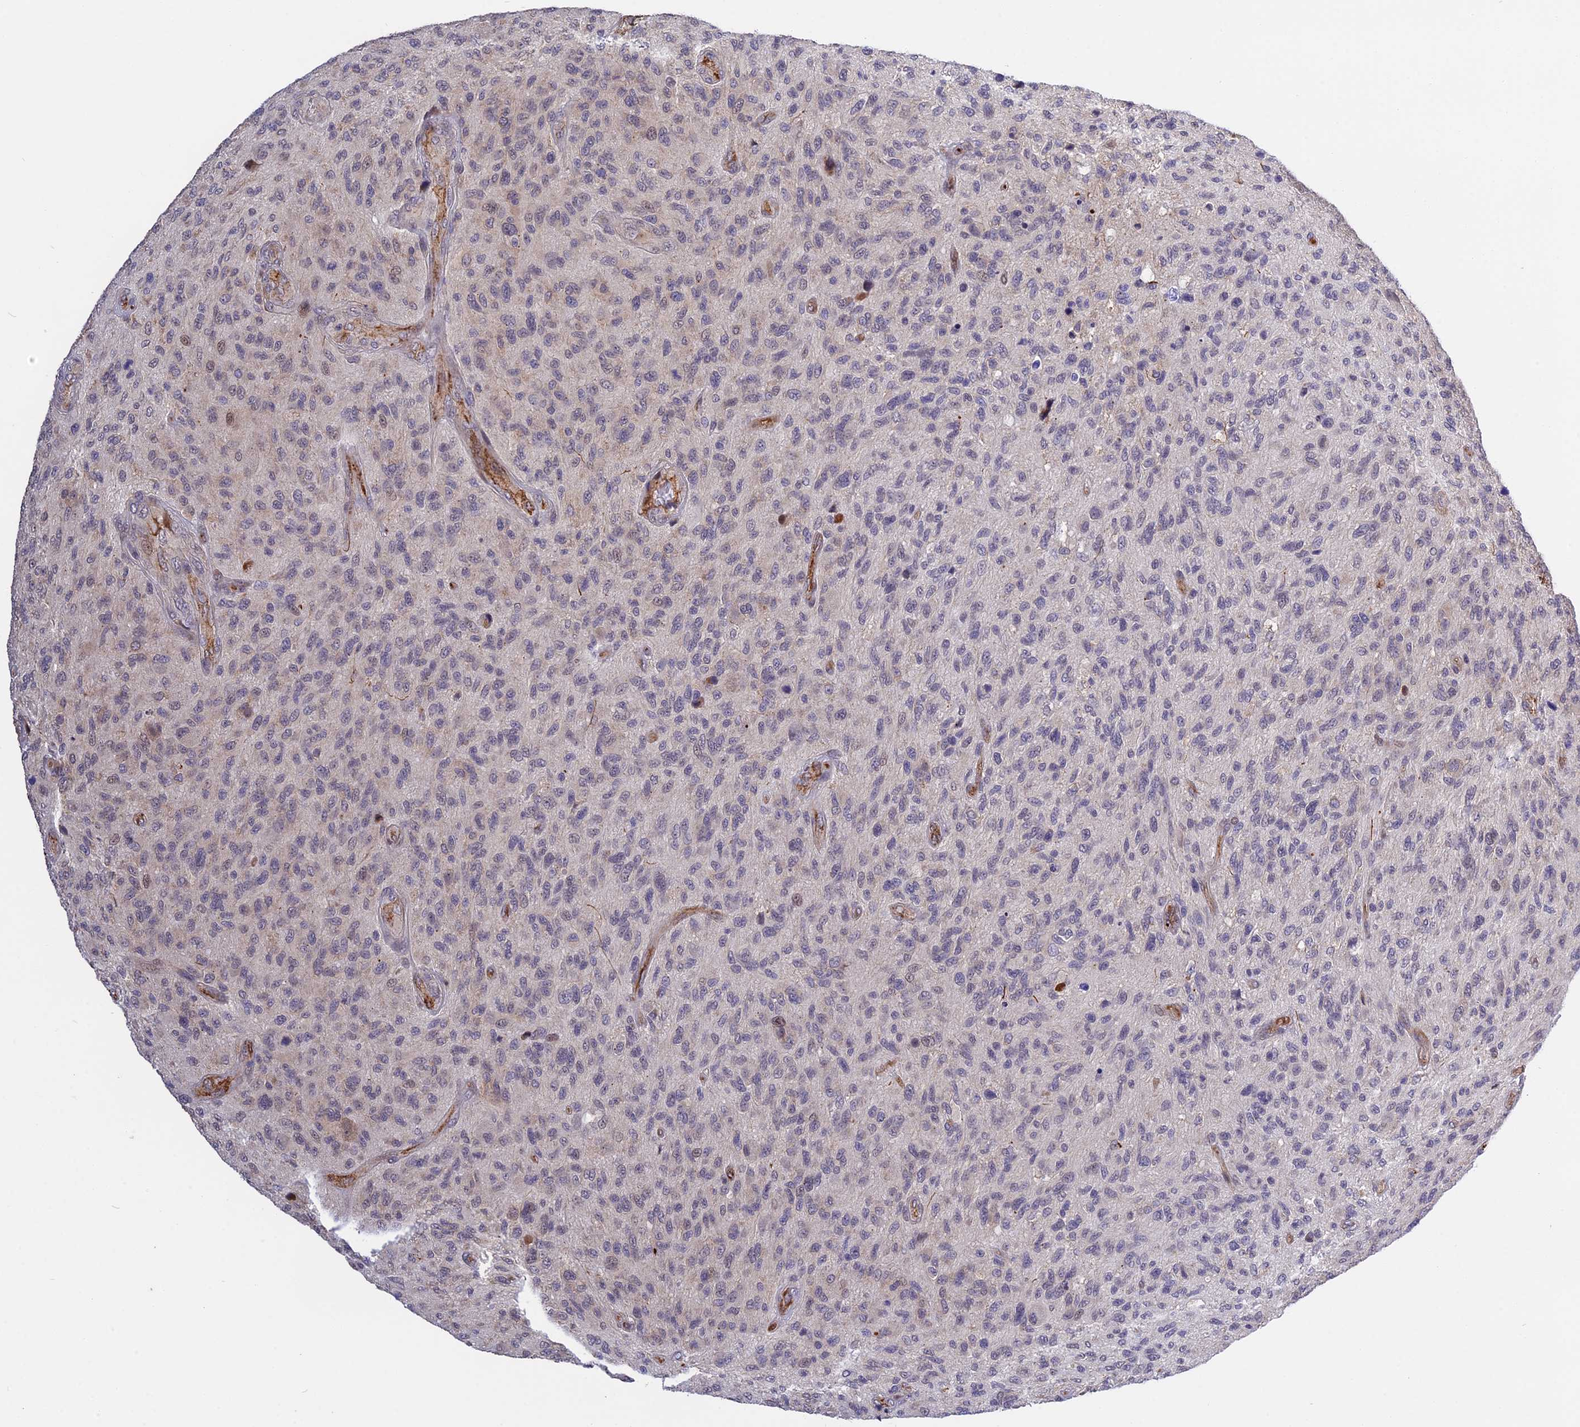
{"staining": {"intensity": "weak", "quantity": "<25%", "location": "nuclear"}, "tissue": "glioma", "cell_type": "Tumor cells", "image_type": "cancer", "snomed": [{"axis": "morphology", "description": "Glioma, malignant, High grade"}, {"axis": "topography", "description": "Brain"}], "caption": "Malignant high-grade glioma stained for a protein using immunohistochemistry shows no positivity tumor cells.", "gene": "MFSD2A", "patient": {"sex": "male", "age": 47}}